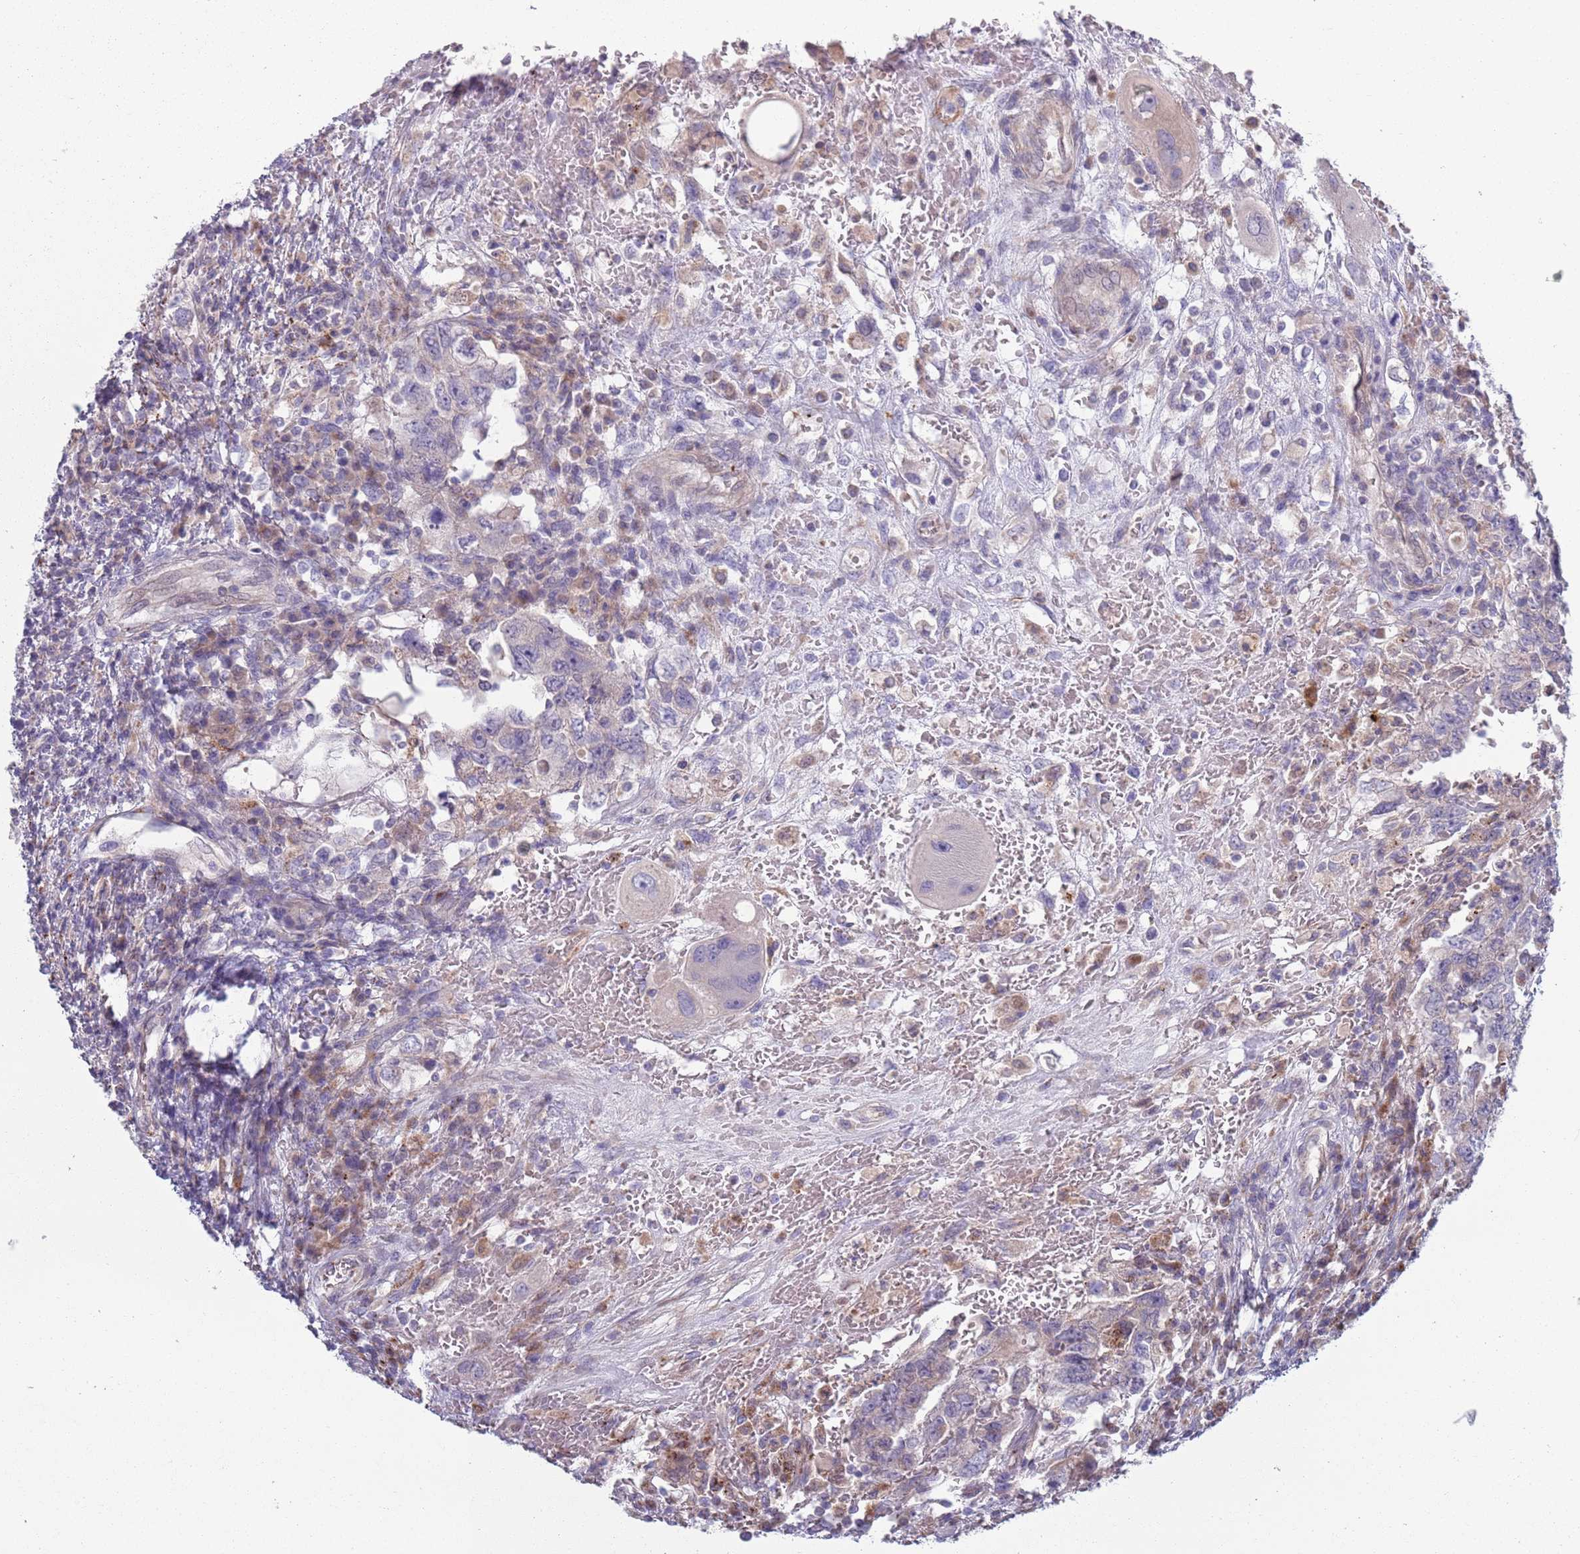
{"staining": {"intensity": "negative", "quantity": "none", "location": "none"}, "tissue": "testis cancer", "cell_type": "Tumor cells", "image_type": "cancer", "snomed": [{"axis": "morphology", "description": "Carcinoma, Embryonal, NOS"}, {"axis": "topography", "description": "Testis"}], "caption": "The histopathology image reveals no staining of tumor cells in testis cancer.", "gene": "TYW1", "patient": {"sex": "male", "age": 26}}